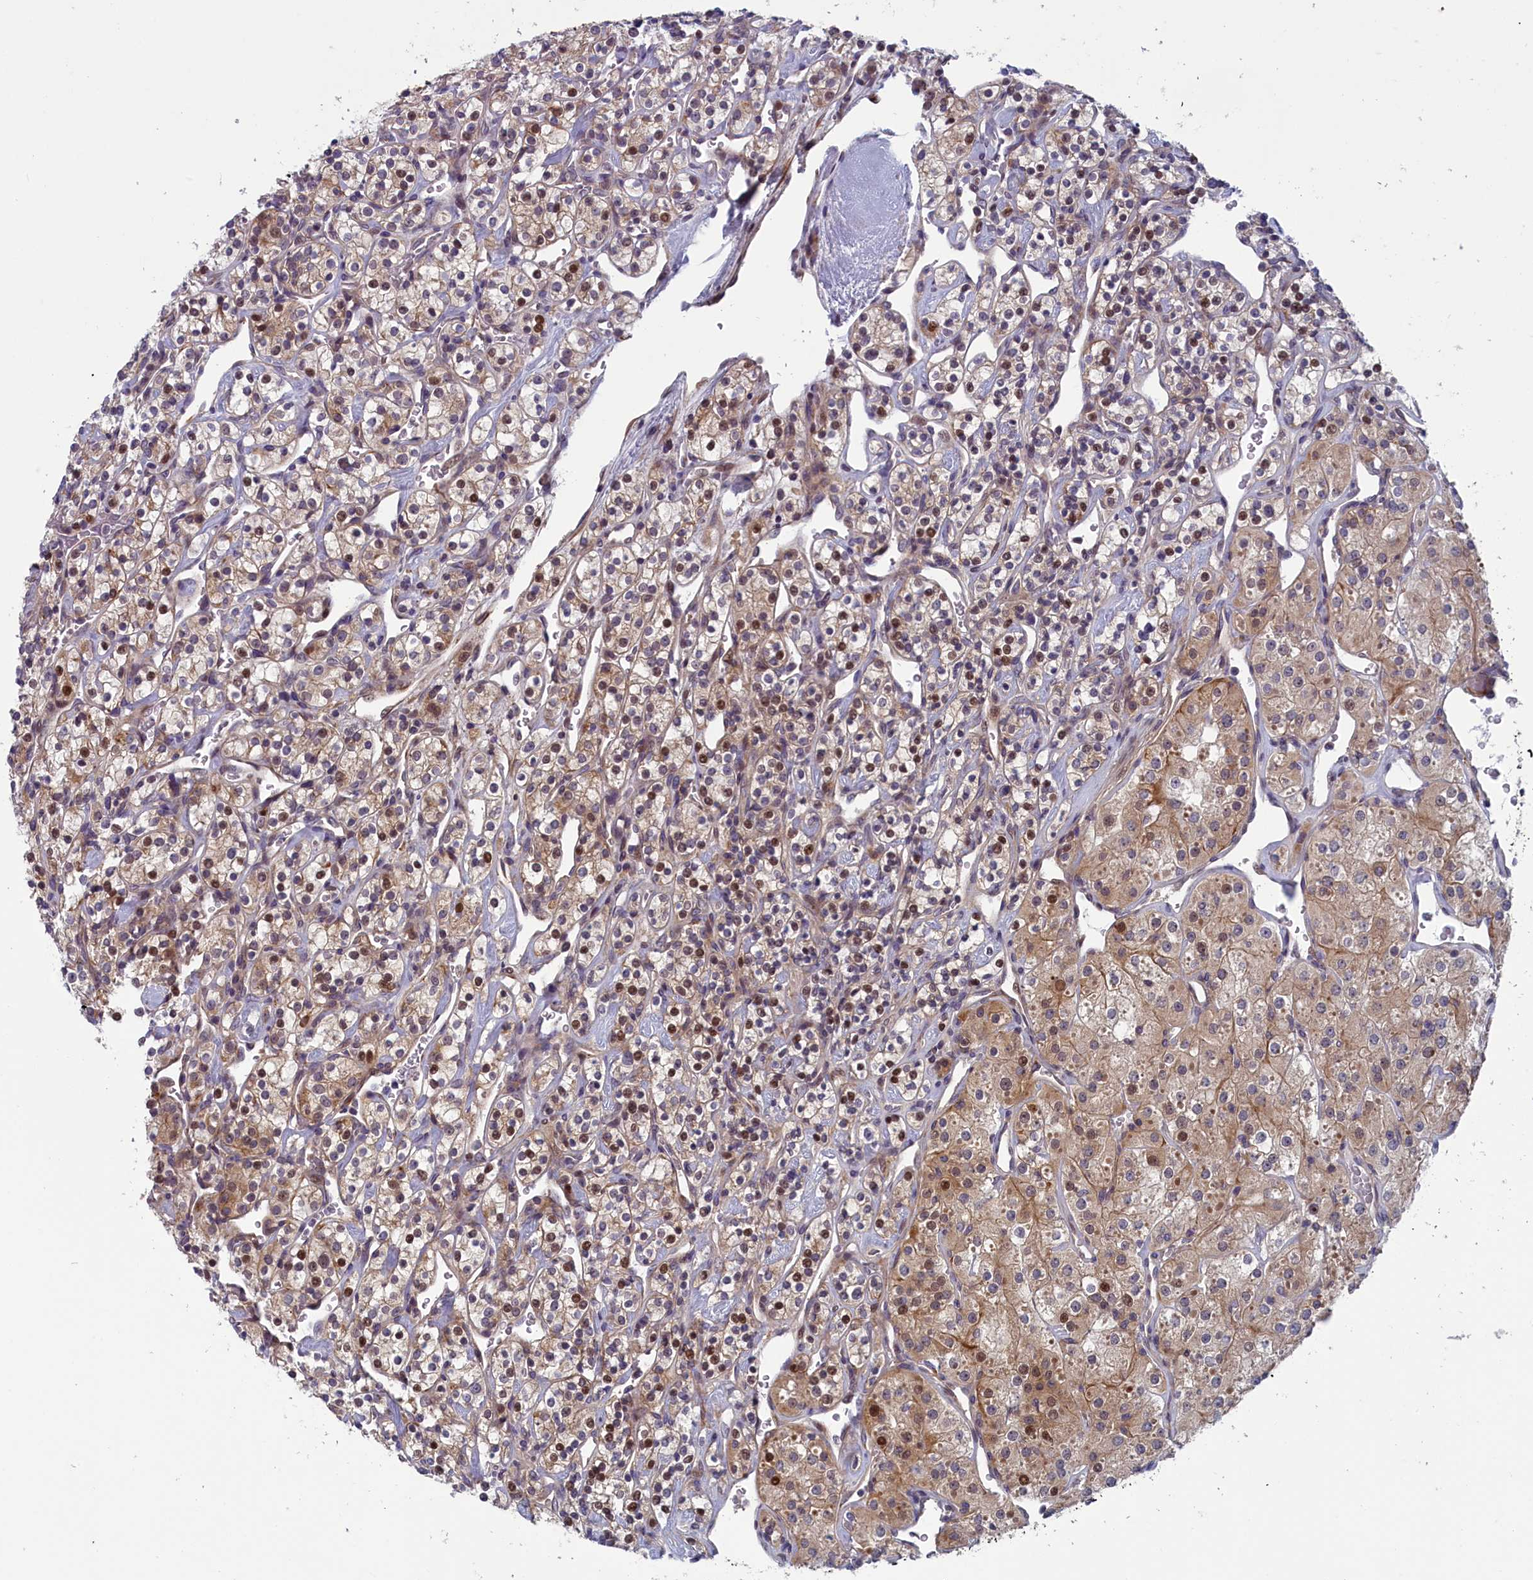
{"staining": {"intensity": "moderate", "quantity": "<25%", "location": "cytoplasmic/membranous,nuclear"}, "tissue": "renal cancer", "cell_type": "Tumor cells", "image_type": "cancer", "snomed": [{"axis": "morphology", "description": "Adenocarcinoma, NOS"}, {"axis": "topography", "description": "Kidney"}], "caption": "A brown stain labels moderate cytoplasmic/membranous and nuclear staining of a protein in renal cancer (adenocarcinoma) tumor cells.", "gene": "ANKRD39", "patient": {"sex": "male", "age": 77}}